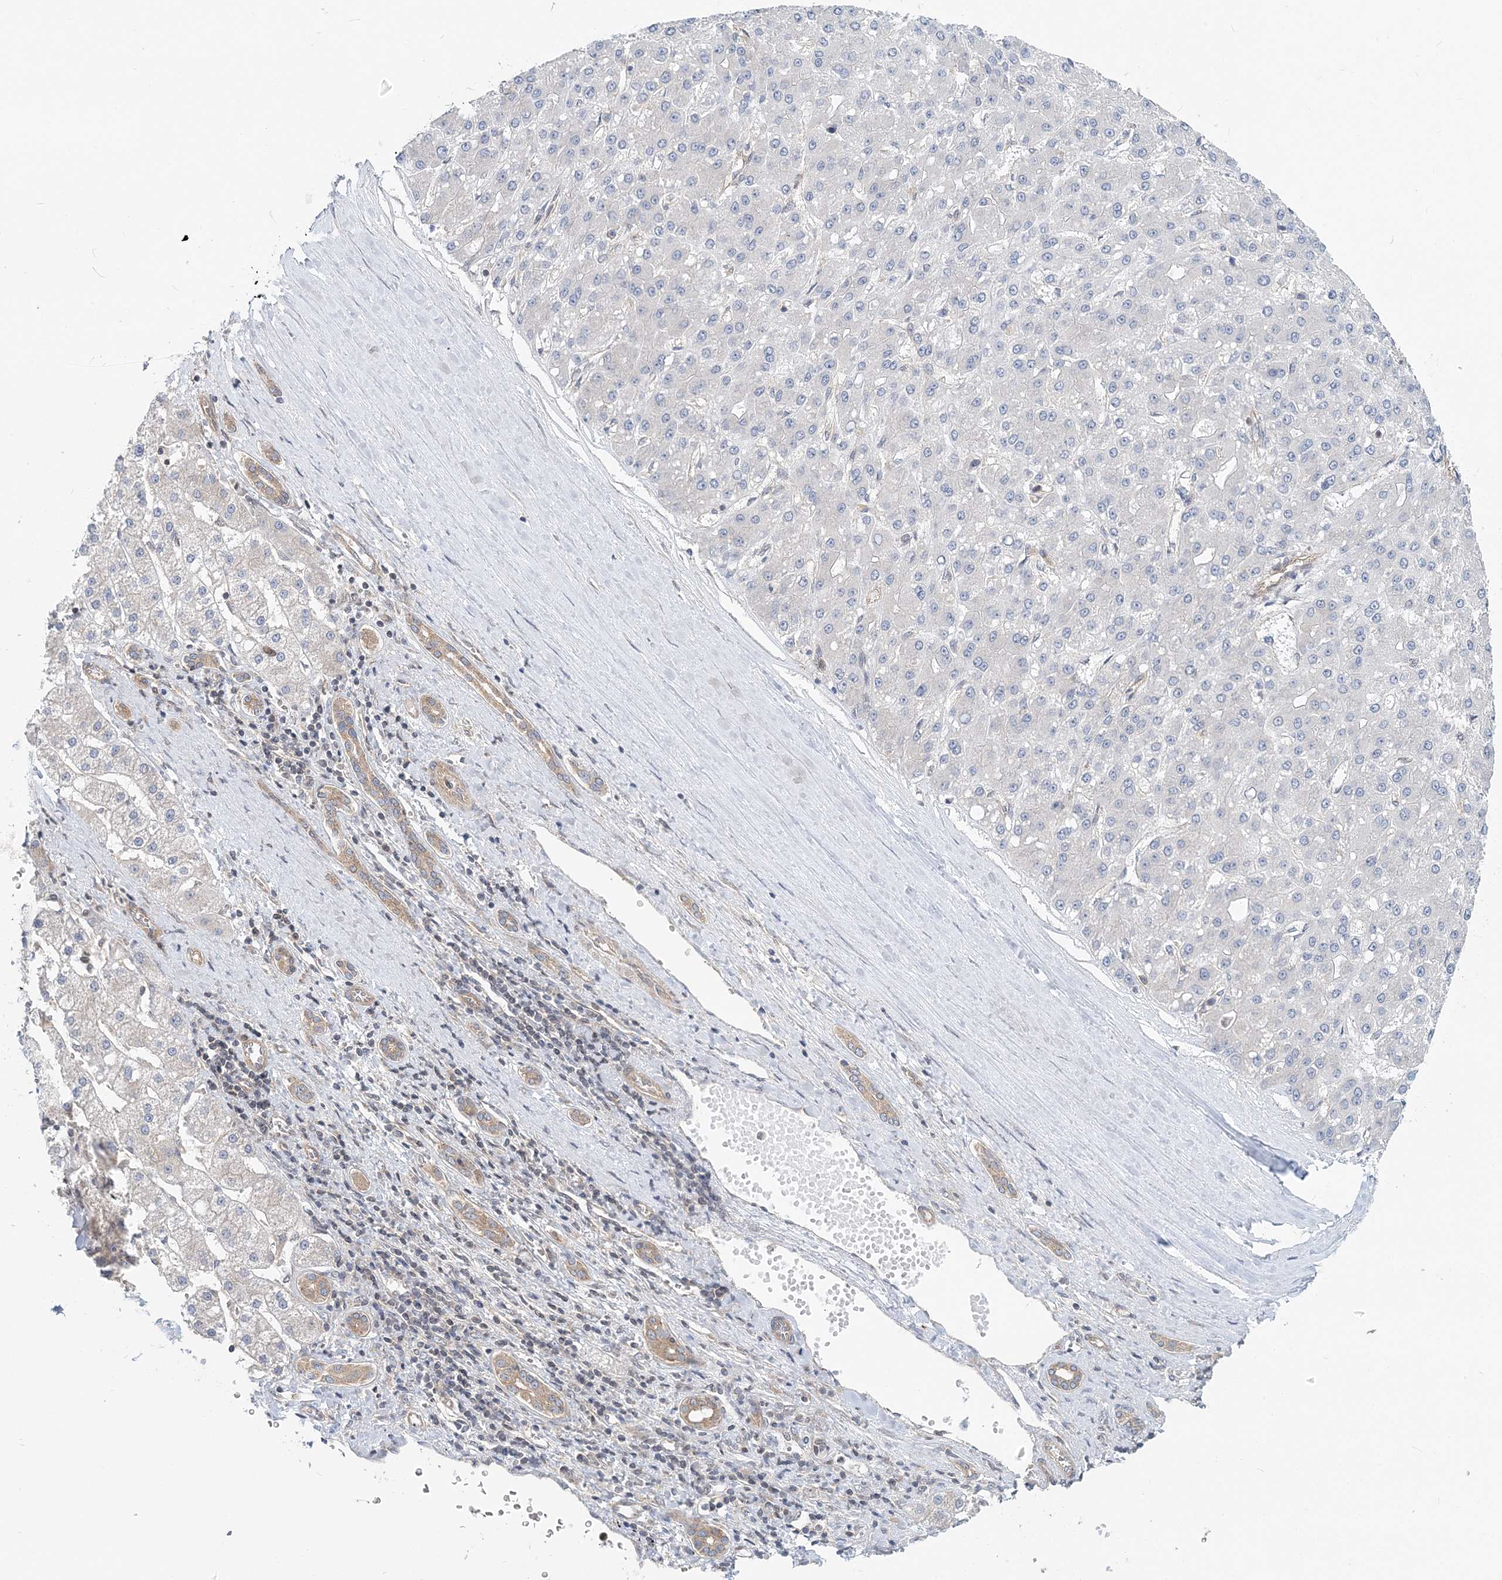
{"staining": {"intensity": "negative", "quantity": "none", "location": "none"}, "tissue": "liver cancer", "cell_type": "Tumor cells", "image_type": "cancer", "snomed": [{"axis": "morphology", "description": "Carcinoma, Hepatocellular, NOS"}, {"axis": "topography", "description": "Liver"}], "caption": "This is an immunohistochemistry micrograph of liver cancer. There is no positivity in tumor cells.", "gene": "MOB4", "patient": {"sex": "male", "age": 67}}